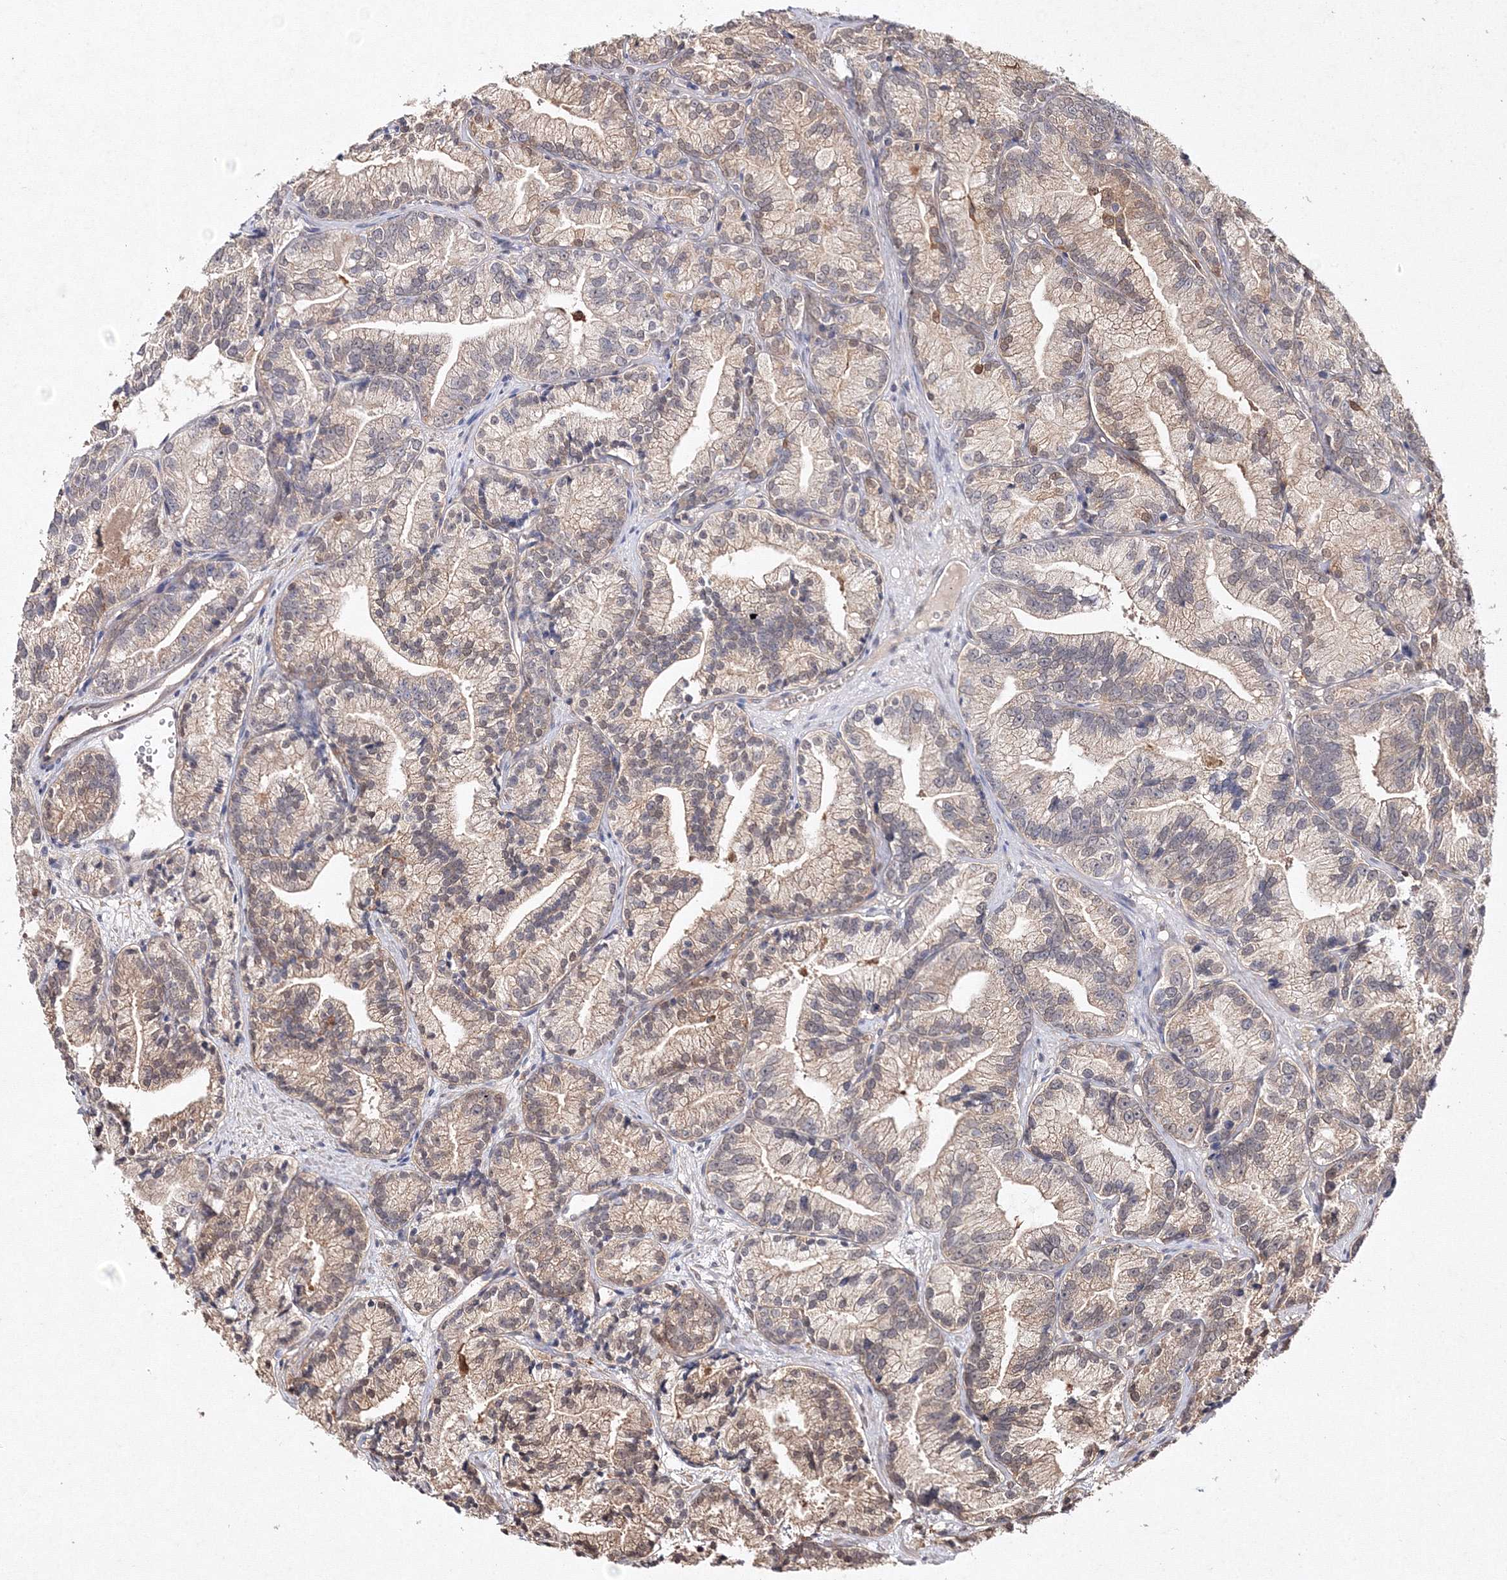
{"staining": {"intensity": "weak", "quantity": "<25%", "location": "cytoplasmic/membranous"}, "tissue": "prostate cancer", "cell_type": "Tumor cells", "image_type": "cancer", "snomed": [{"axis": "morphology", "description": "Adenocarcinoma, Low grade"}, {"axis": "topography", "description": "Prostate"}], "caption": "Tumor cells are negative for protein expression in human prostate low-grade adenocarcinoma.", "gene": "S100A11", "patient": {"sex": "male", "age": 89}}